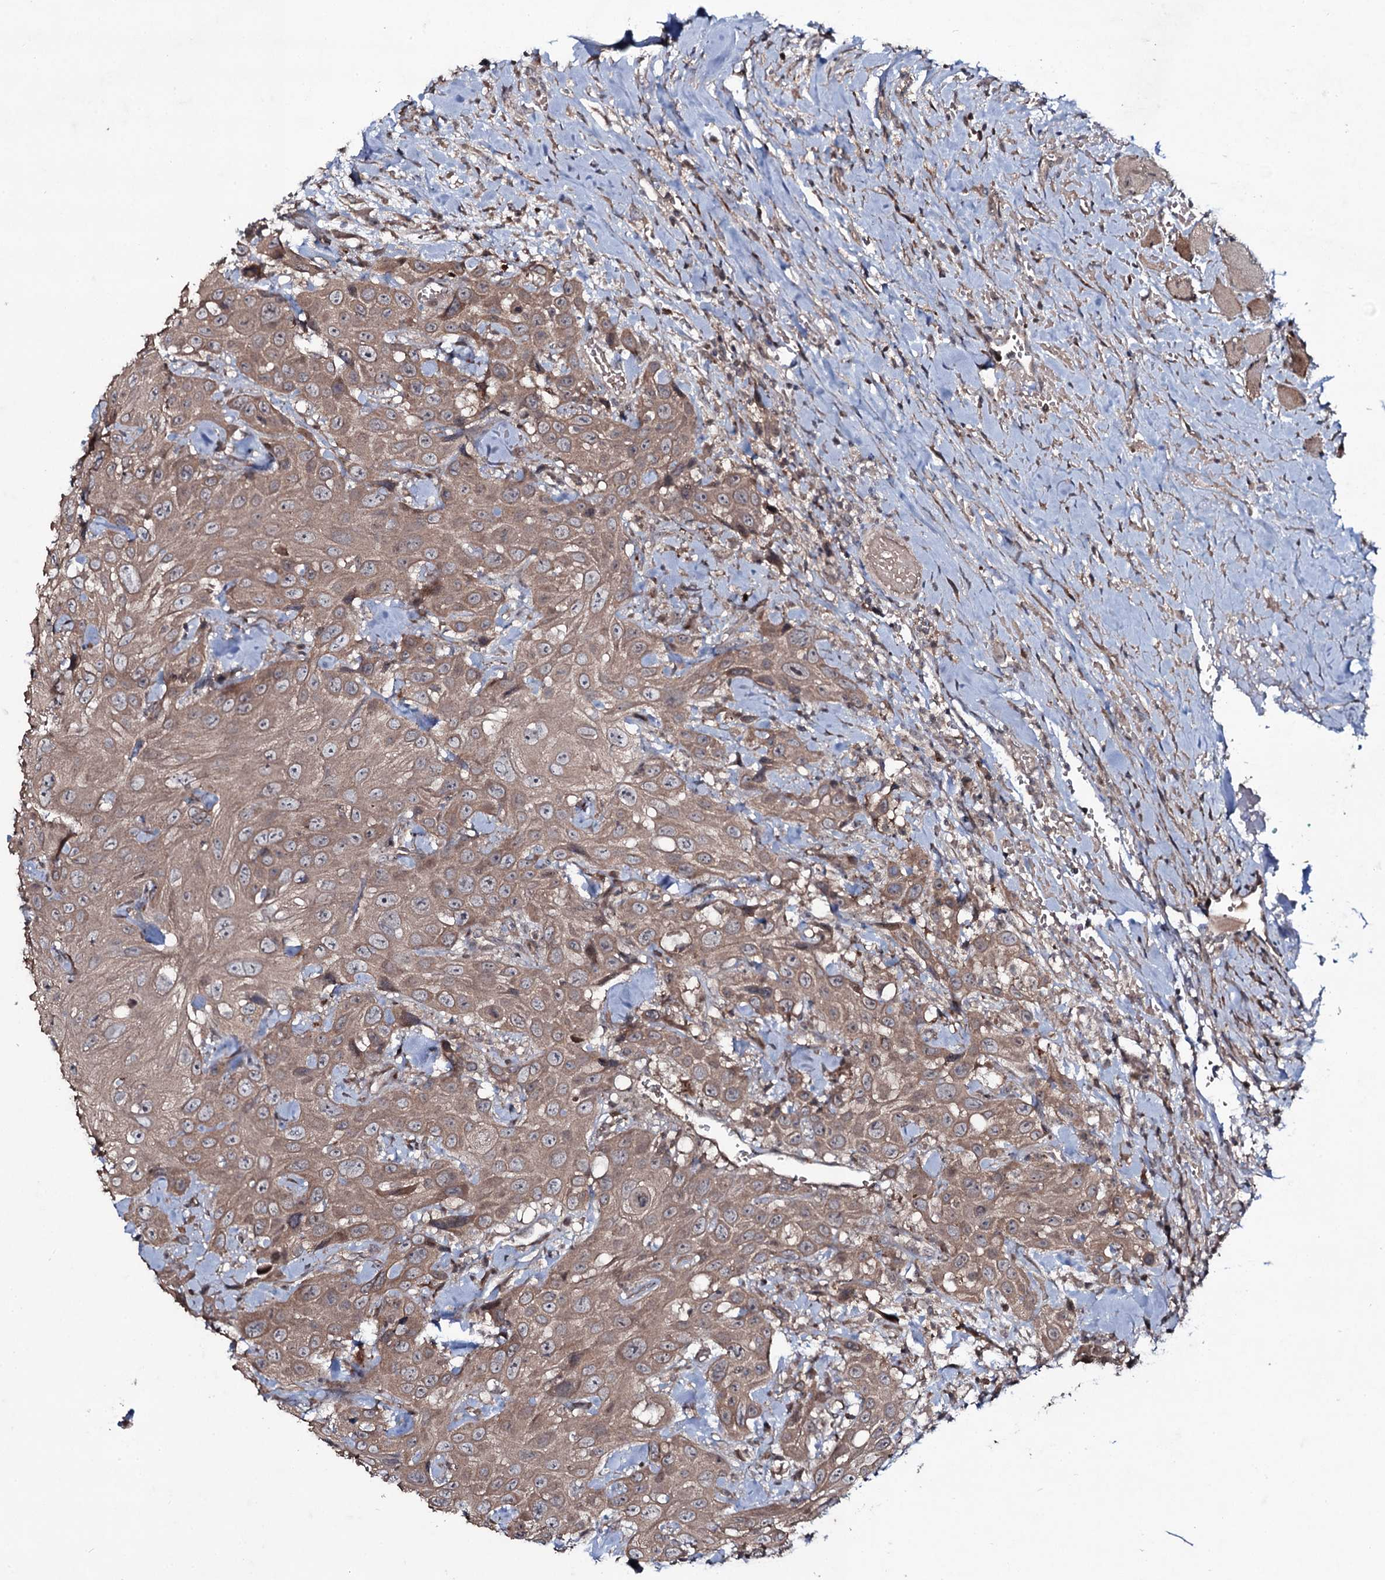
{"staining": {"intensity": "moderate", "quantity": ">75%", "location": "cytoplasmic/membranous"}, "tissue": "head and neck cancer", "cell_type": "Tumor cells", "image_type": "cancer", "snomed": [{"axis": "morphology", "description": "Squamous cell carcinoma, NOS"}, {"axis": "topography", "description": "Head-Neck"}], "caption": "High-magnification brightfield microscopy of head and neck cancer stained with DAB (3,3'-diaminobenzidine) (brown) and counterstained with hematoxylin (blue). tumor cells exhibit moderate cytoplasmic/membranous staining is appreciated in approximately>75% of cells.", "gene": "SNAP23", "patient": {"sex": "male", "age": 81}}